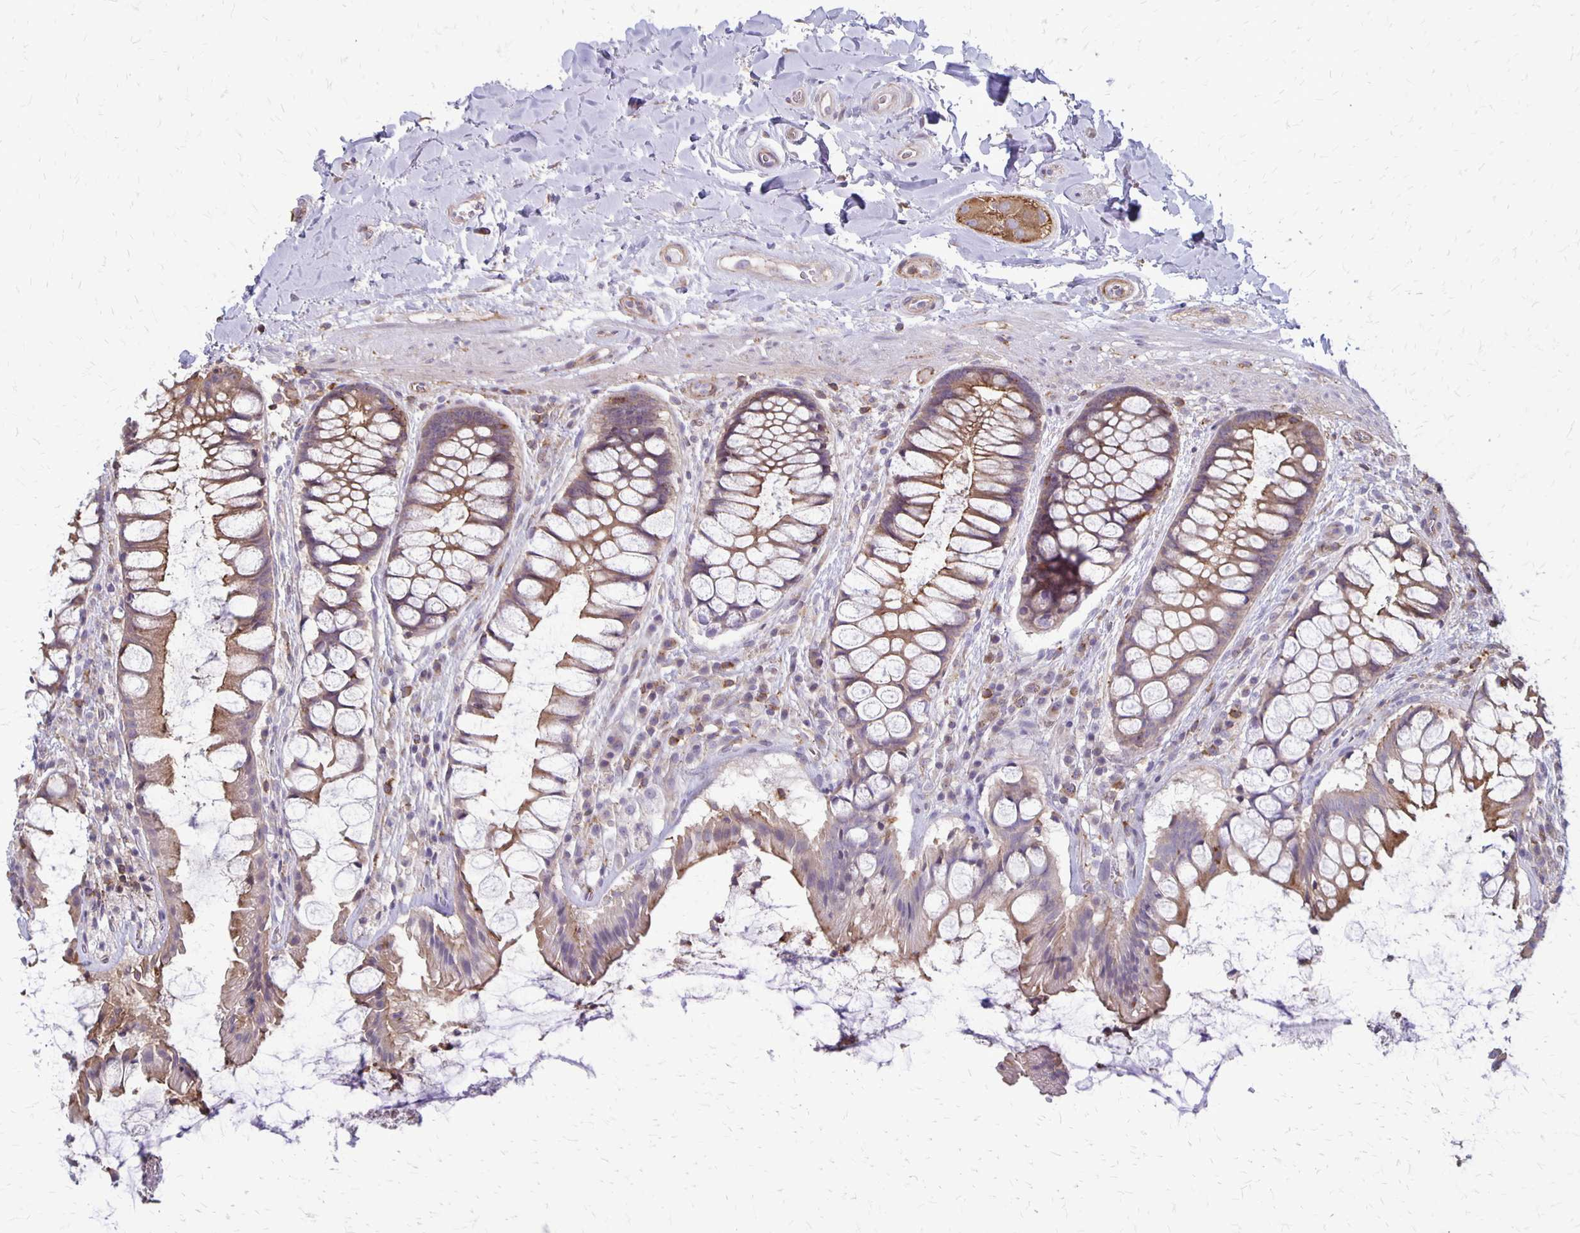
{"staining": {"intensity": "moderate", "quantity": ">75%", "location": "cytoplasmic/membranous"}, "tissue": "rectum", "cell_type": "Glandular cells", "image_type": "normal", "snomed": [{"axis": "morphology", "description": "Normal tissue, NOS"}, {"axis": "topography", "description": "Rectum"}], "caption": "Protein staining of normal rectum demonstrates moderate cytoplasmic/membranous positivity in about >75% of glandular cells. The protein of interest is shown in brown color, while the nuclei are stained blue.", "gene": "SEPTIN5", "patient": {"sex": "female", "age": 58}}